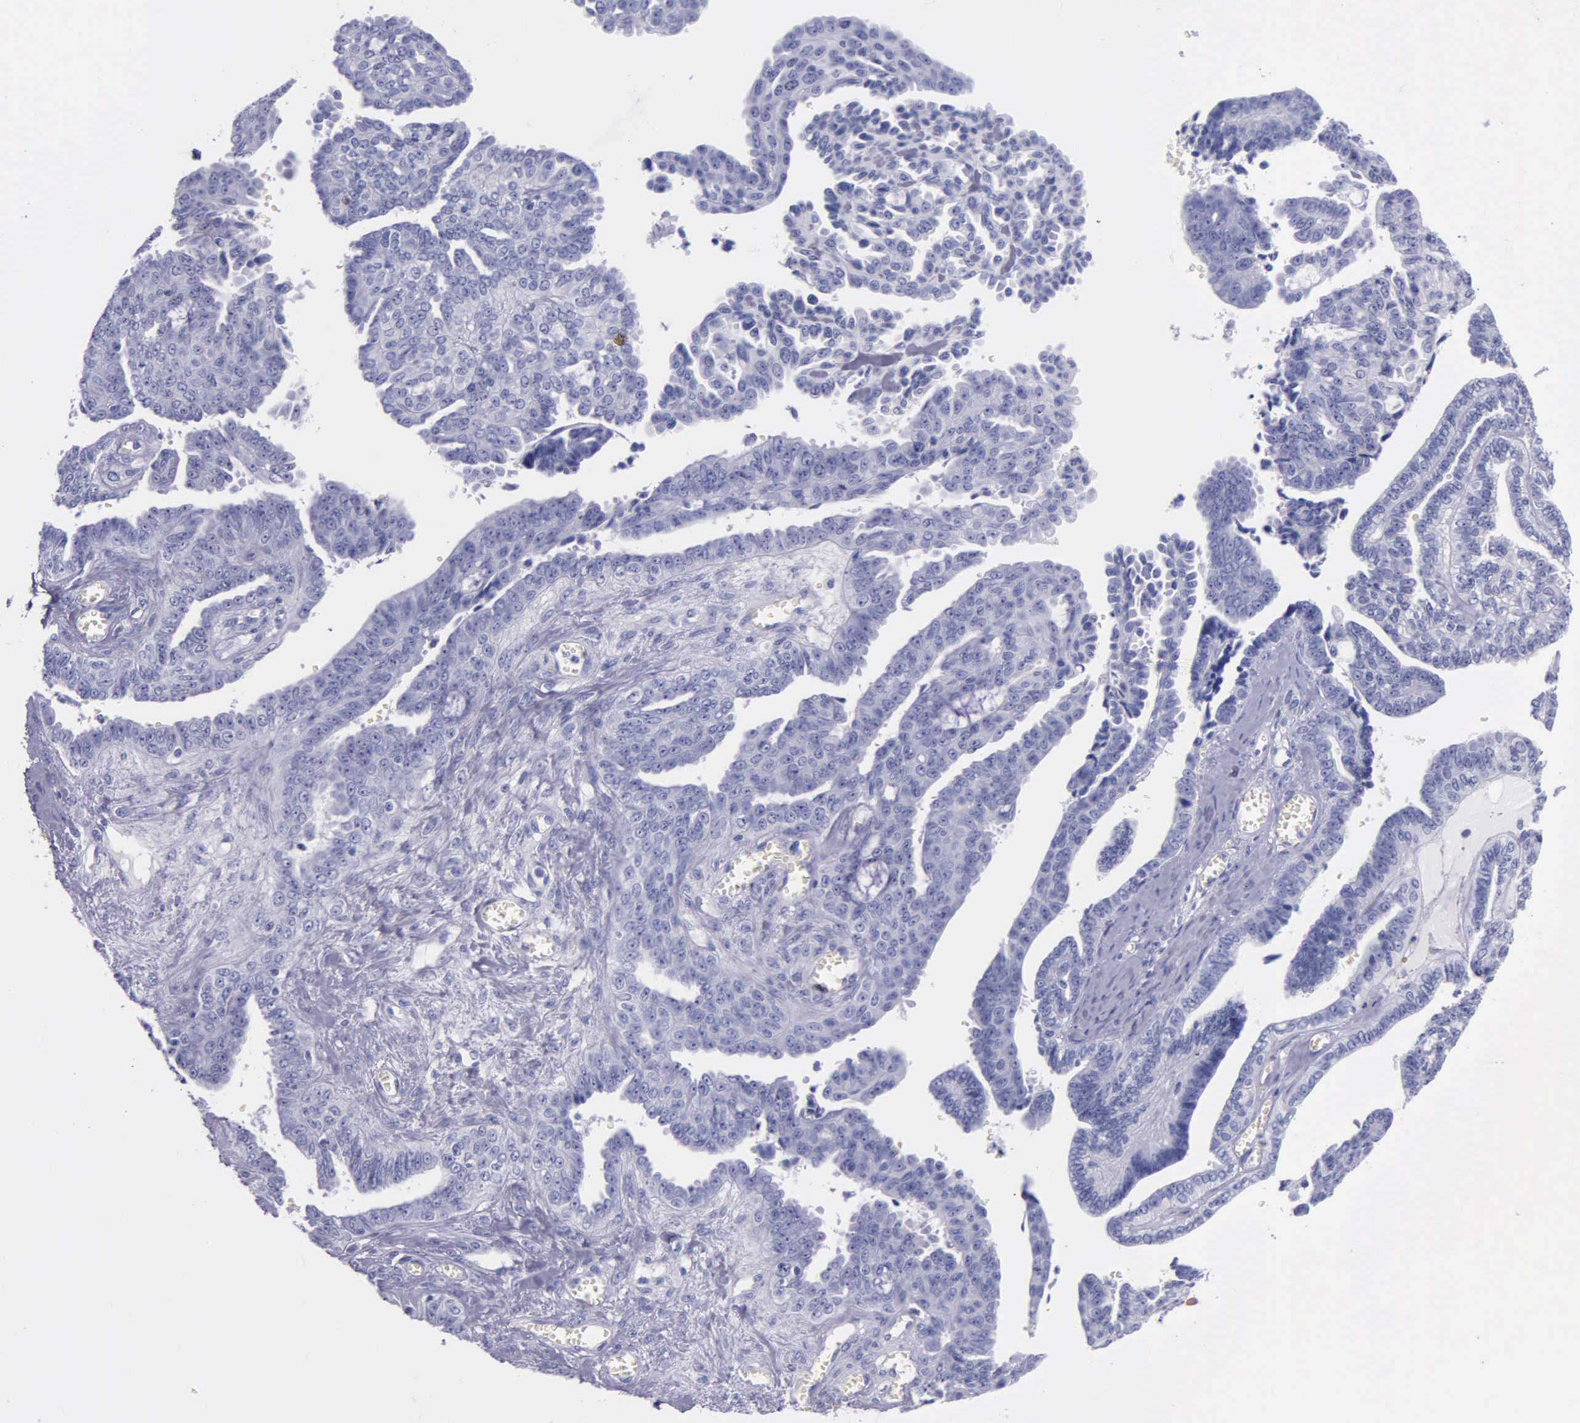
{"staining": {"intensity": "negative", "quantity": "none", "location": "none"}, "tissue": "ovarian cancer", "cell_type": "Tumor cells", "image_type": "cancer", "snomed": [{"axis": "morphology", "description": "Cystadenocarcinoma, serous, NOS"}, {"axis": "topography", "description": "Ovary"}], "caption": "Ovarian cancer (serous cystadenocarcinoma) was stained to show a protein in brown. There is no significant positivity in tumor cells.", "gene": "KLK3", "patient": {"sex": "female", "age": 71}}